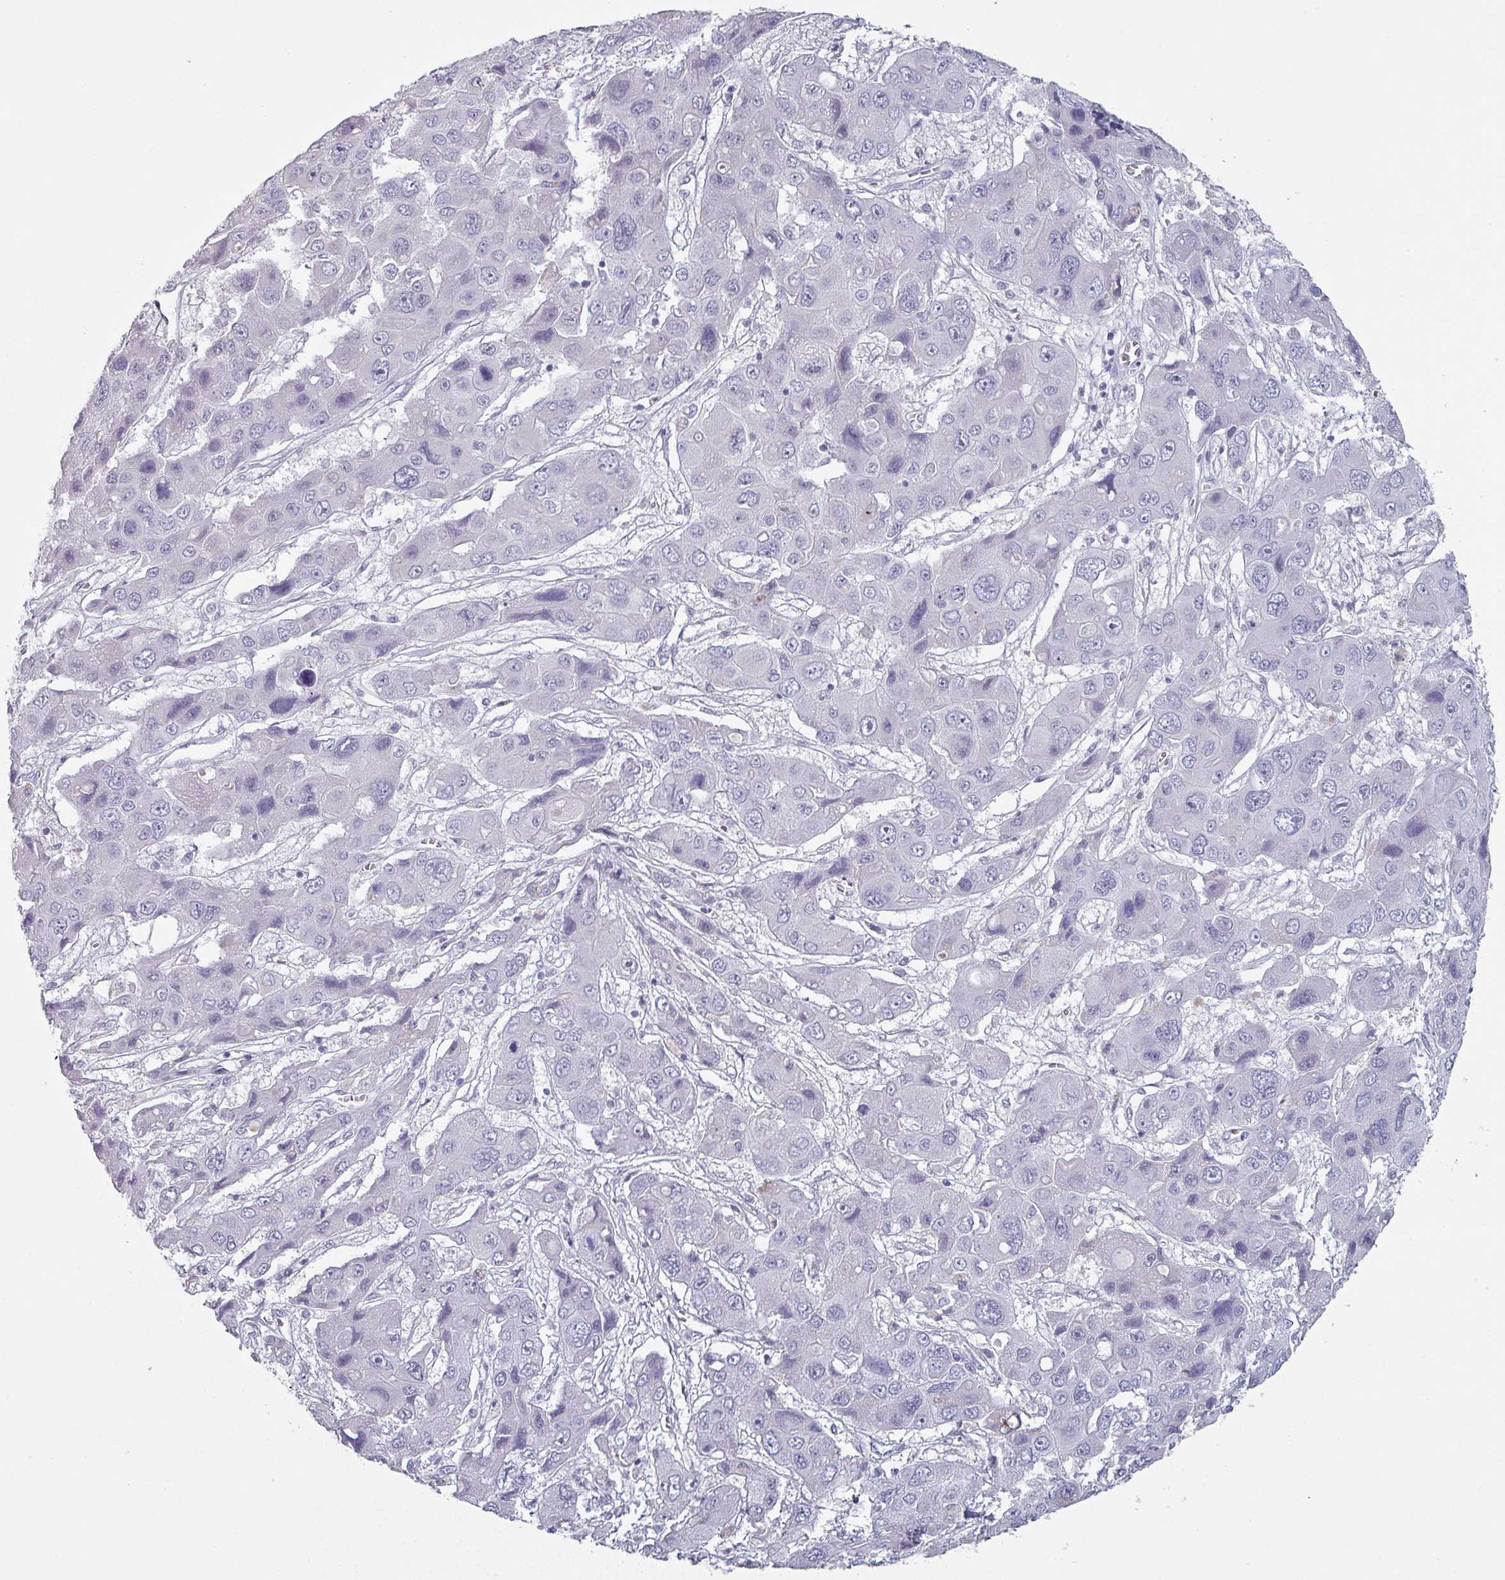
{"staining": {"intensity": "negative", "quantity": "none", "location": "none"}, "tissue": "liver cancer", "cell_type": "Tumor cells", "image_type": "cancer", "snomed": [{"axis": "morphology", "description": "Cholangiocarcinoma"}, {"axis": "topography", "description": "Liver"}], "caption": "Histopathology image shows no significant protein positivity in tumor cells of liver cholangiocarcinoma.", "gene": "SLC35G2", "patient": {"sex": "male", "age": 67}}